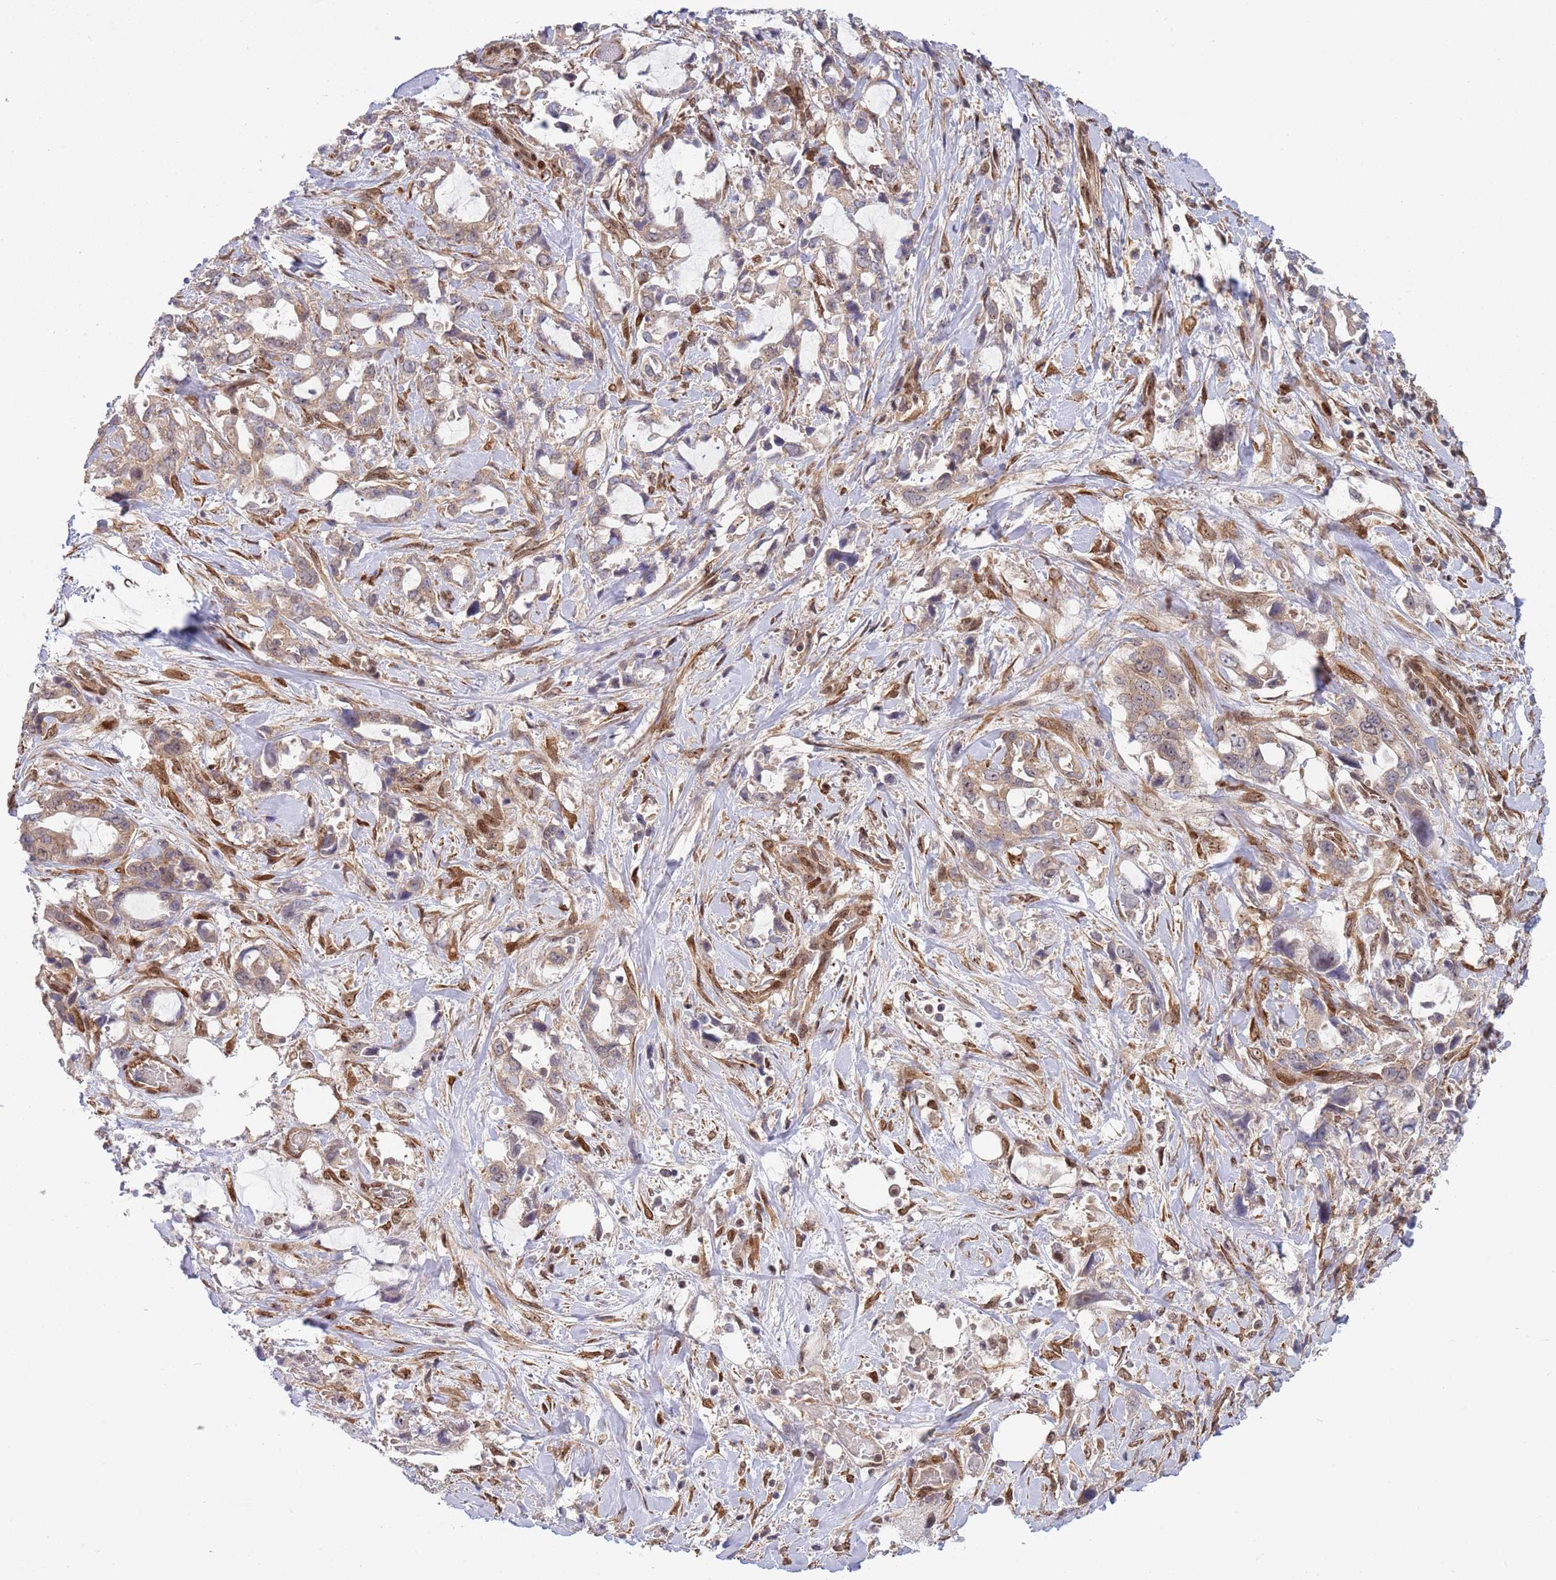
{"staining": {"intensity": "weak", "quantity": ">75%", "location": "cytoplasmic/membranous"}, "tissue": "pancreatic cancer", "cell_type": "Tumor cells", "image_type": "cancer", "snomed": [{"axis": "morphology", "description": "Adenocarcinoma, NOS"}, {"axis": "topography", "description": "Pancreas"}], "caption": "Pancreatic cancer (adenocarcinoma) stained with DAB (3,3'-diaminobenzidine) immunohistochemistry (IHC) exhibits low levels of weak cytoplasmic/membranous positivity in approximately >75% of tumor cells.", "gene": "TBX10", "patient": {"sex": "female", "age": 61}}